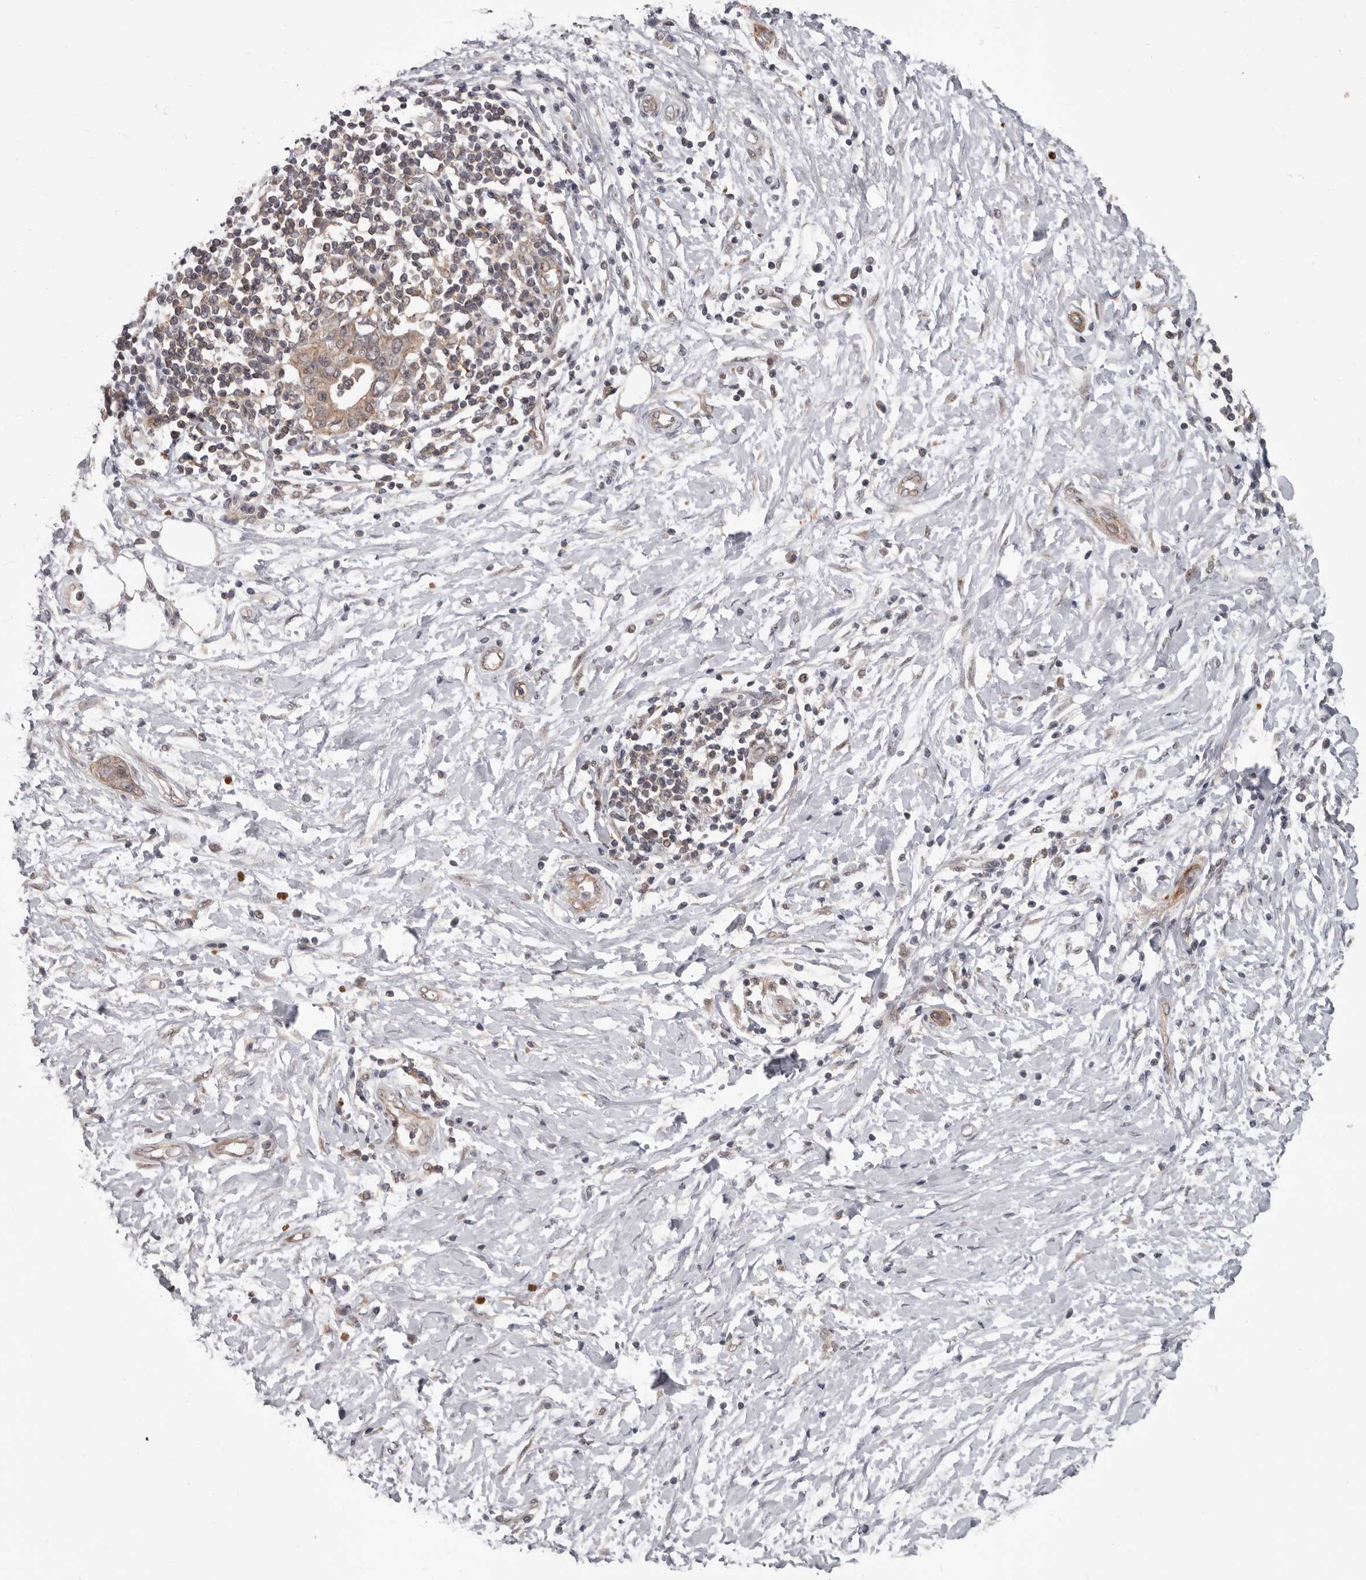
{"staining": {"intensity": "weak", "quantity": "25%-75%", "location": "cytoplasmic/membranous"}, "tissue": "pancreatic cancer", "cell_type": "Tumor cells", "image_type": "cancer", "snomed": [{"axis": "morphology", "description": "Normal tissue, NOS"}, {"axis": "morphology", "description": "Adenocarcinoma, NOS"}, {"axis": "topography", "description": "Pancreas"}, {"axis": "topography", "description": "Peripheral nerve tissue"}], "caption": "Human pancreatic cancer (adenocarcinoma) stained for a protein (brown) reveals weak cytoplasmic/membranous positive expression in about 25%-75% of tumor cells.", "gene": "FGFR4", "patient": {"sex": "male", "age": 59}}